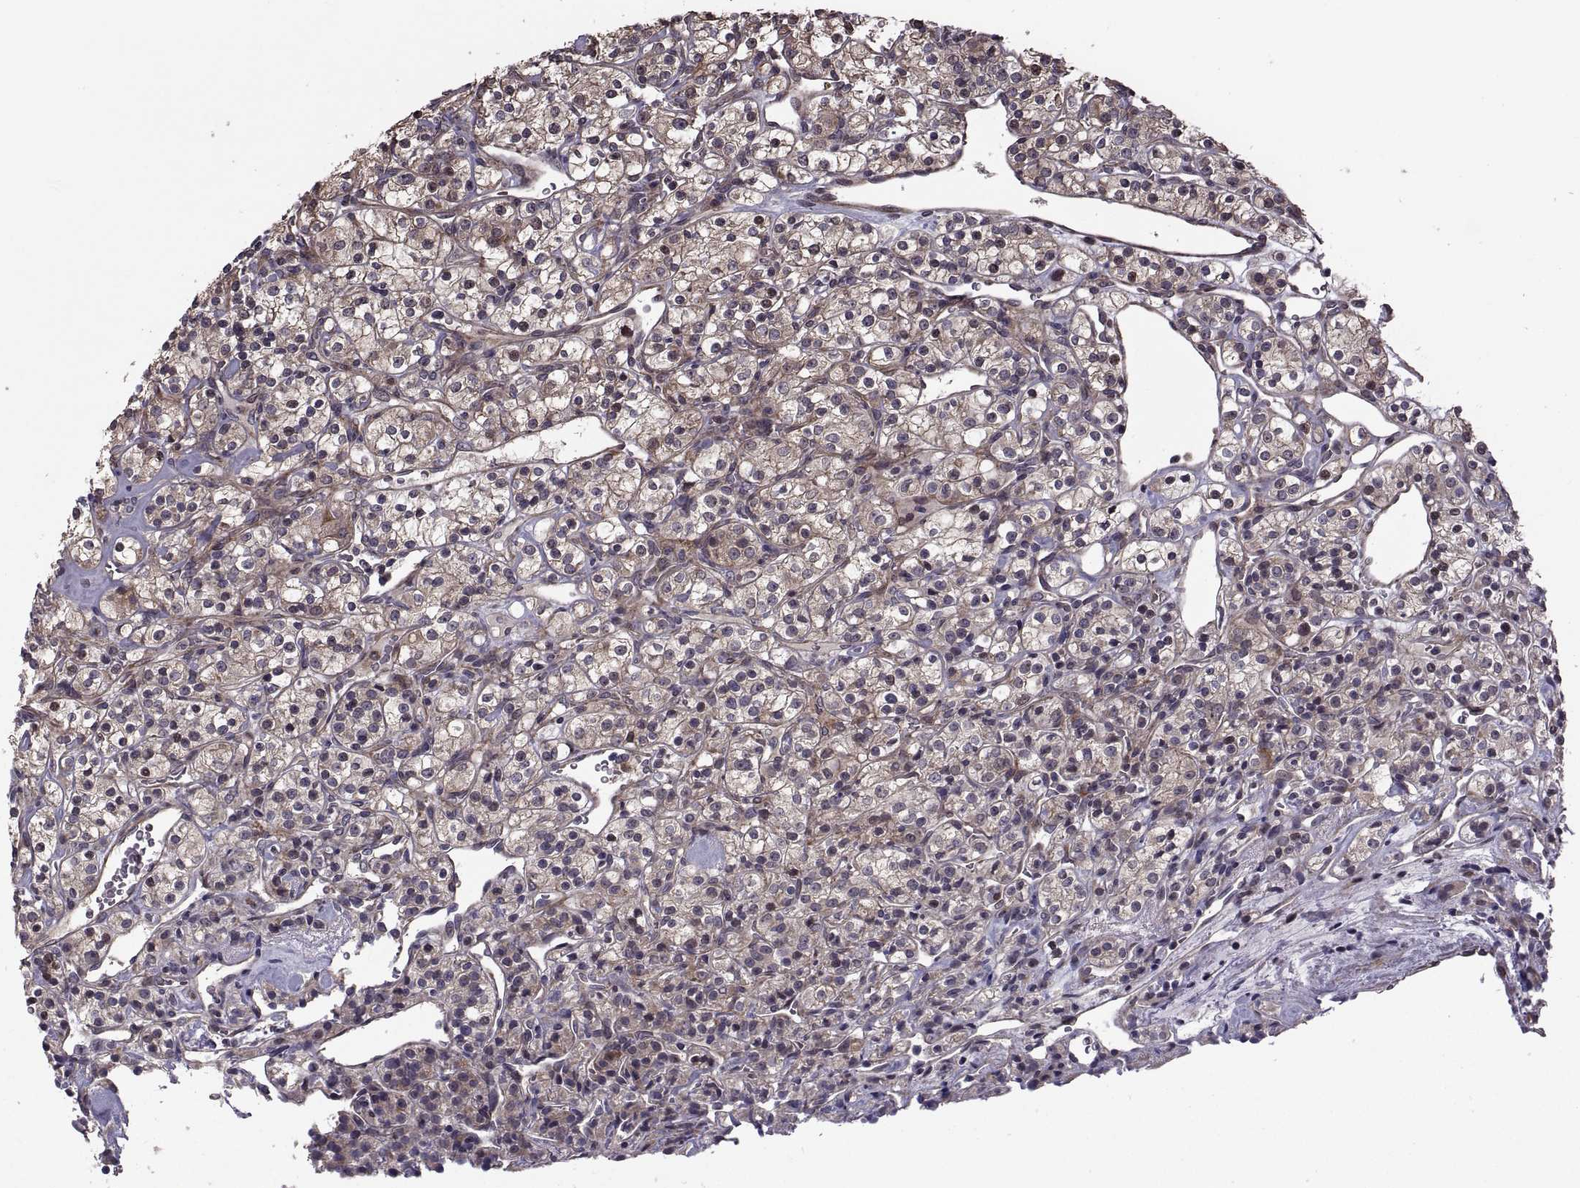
{"staining": {"intensity": "weak", "quantity": "25%-75%", "location": "cytoplasmic/membranous"}, "tissue": "renal cancer", "cell_type": "Tumor cells", "image_type": "cancer", "snomed": [{"axis": "morphology", "description": "Adenocarcinoma, NOS"}, {"axis": "topography", "description": "Kidney"}], "caption": "Immunohistochemical staining of human adenocarcinoma (renal) shows weak cytoplasmic/membranous protein positivity in about 25%-75% of tumor cells.", "gene": "PMM2", "patient": {"sex": "male", "age": 77}}